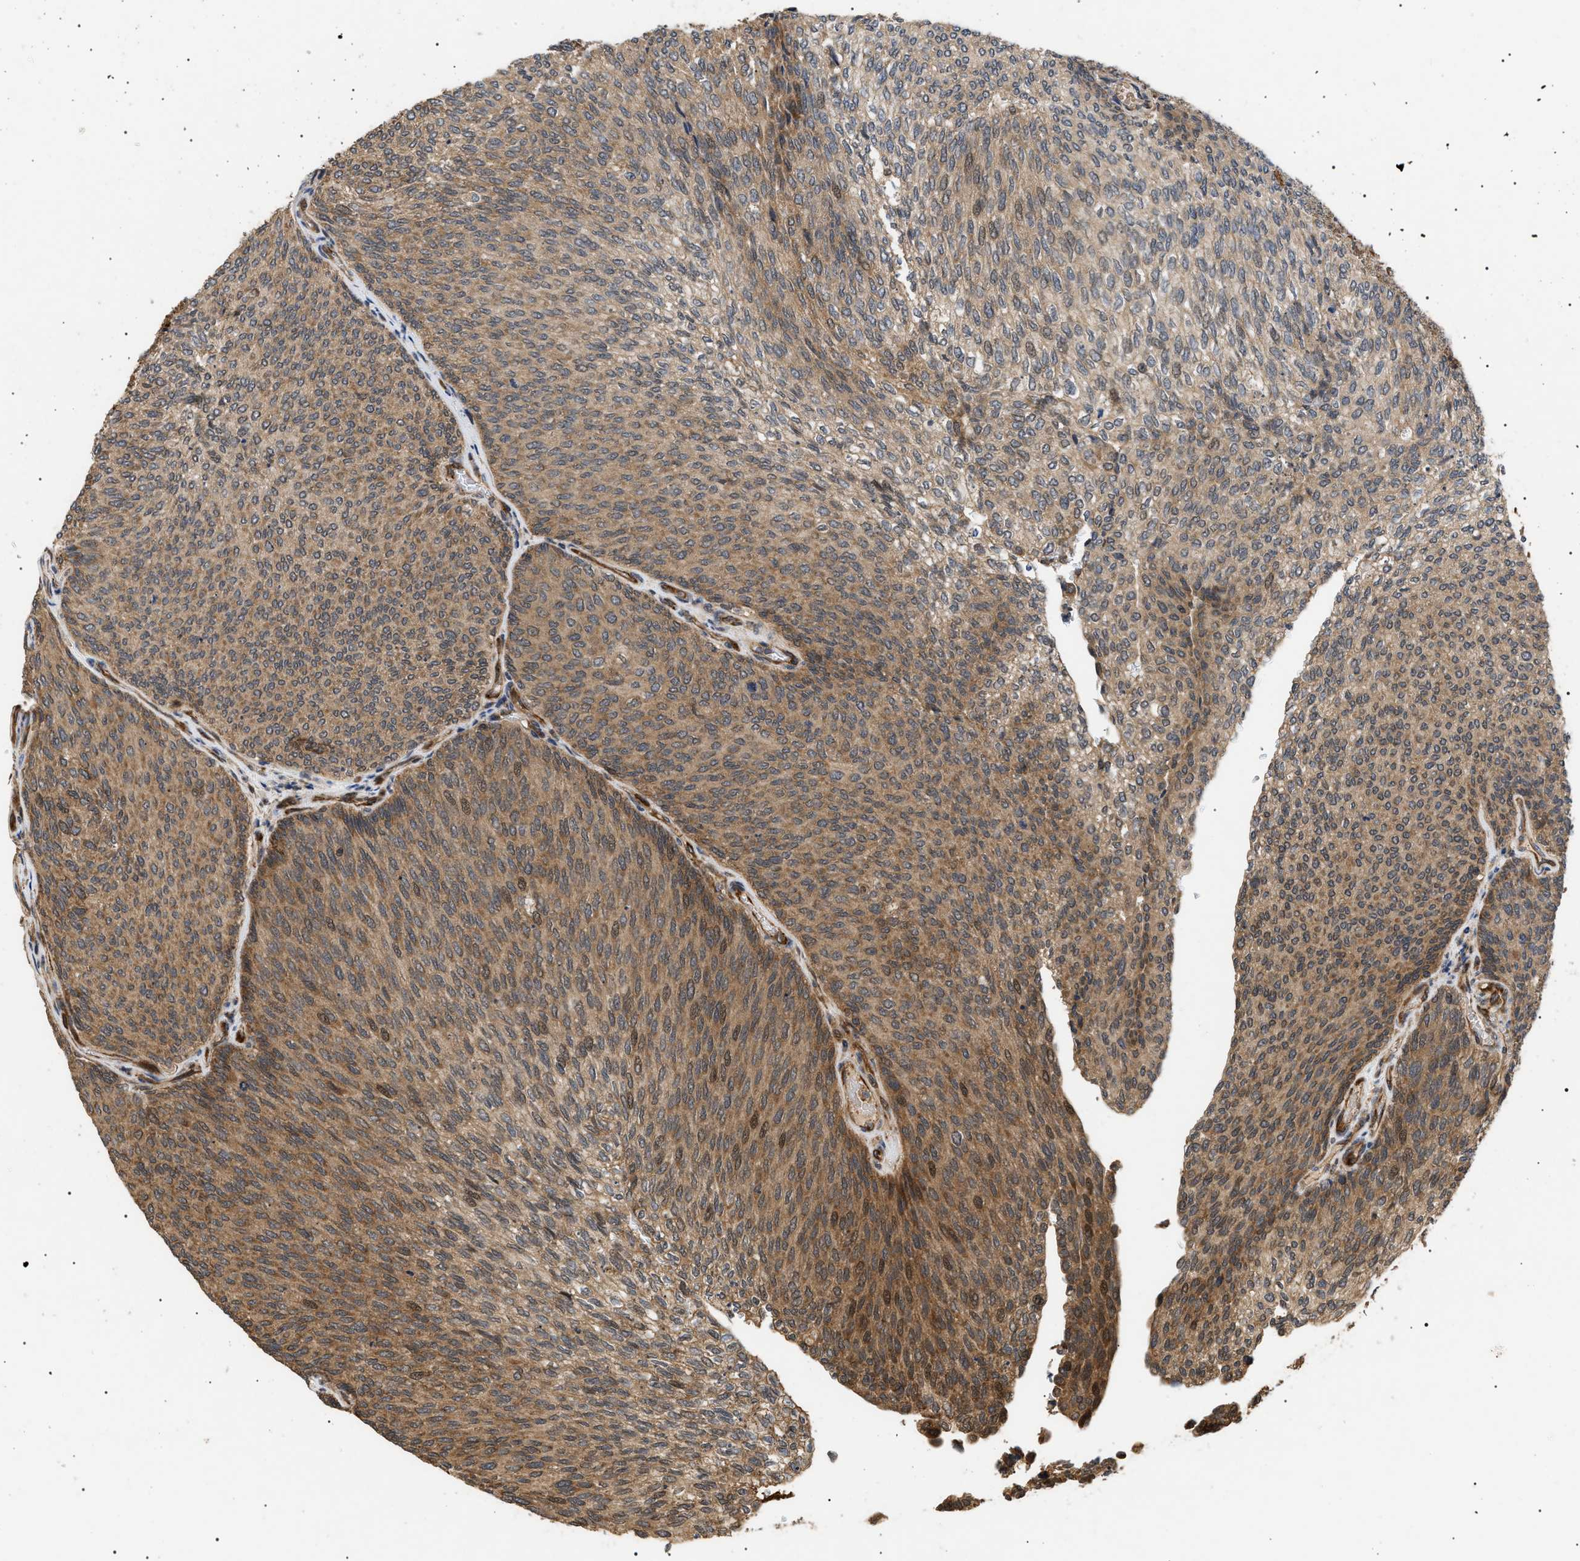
{"staining": {"intensity": "moderate", "quantity": ">75%", "location": "cytoplasmic/membranous,nuclear"}, "tissue": "urothelial cancer", "cell_type": "Tumor cells", "image_type": "cancer", "snomed": [{"axis": "morphology", "description": "Urothelial carcinoma, Low grade"}, {"axis": "topography", "description": "Urinary bladder"}], "caption": "Protein staining of urothelial cancer tissue shows moderate cytoplasmic/membranous and nuclear expression in about >75% of tumor cells.", "gene": "ASTL", "patient": {"sex": "female", "age": 79}}